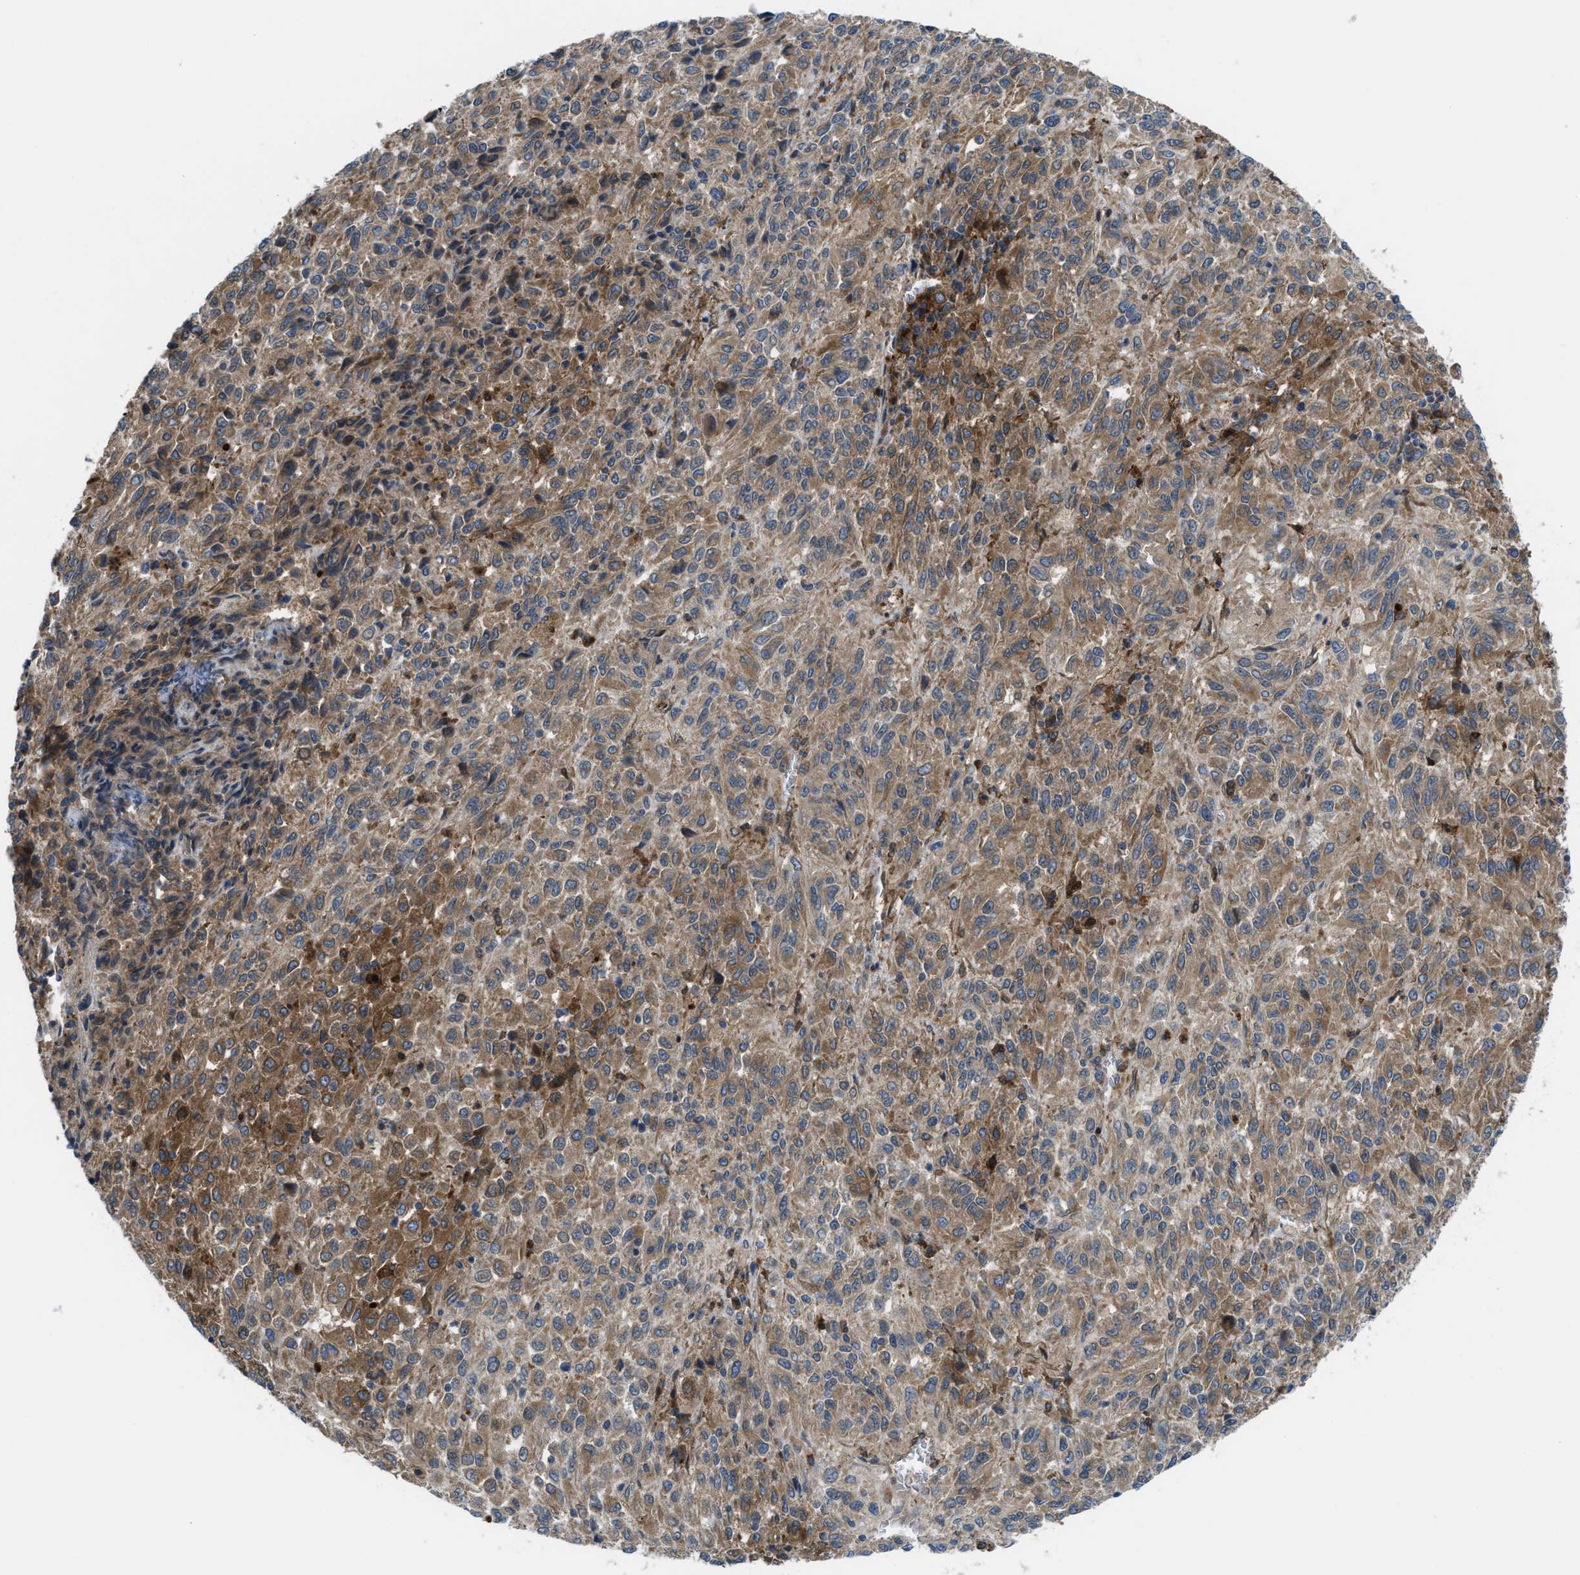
{"staining": {"intensity": "moderate", "quantity": ">75%", "location": "cytoplasmic/membranous"}, "tissue": "melanoma", "cell_type": "Tumor cells", "image_type": "cancer", "snomed": [{"axis": "morphology", "description": "Malignant melanoma, Metastatic site"}, {"axis": "topography", "description": "Lung"}], "caption": "Immunohistochemical staining of human malignant melanoma (metastatic site) exhibits medium levels of moderate cytoplasmic/membranous protein staining in about >75% of tumor cells.", "gene": "BAZ2B", "patient": {"sex": "male", "age": 64}}